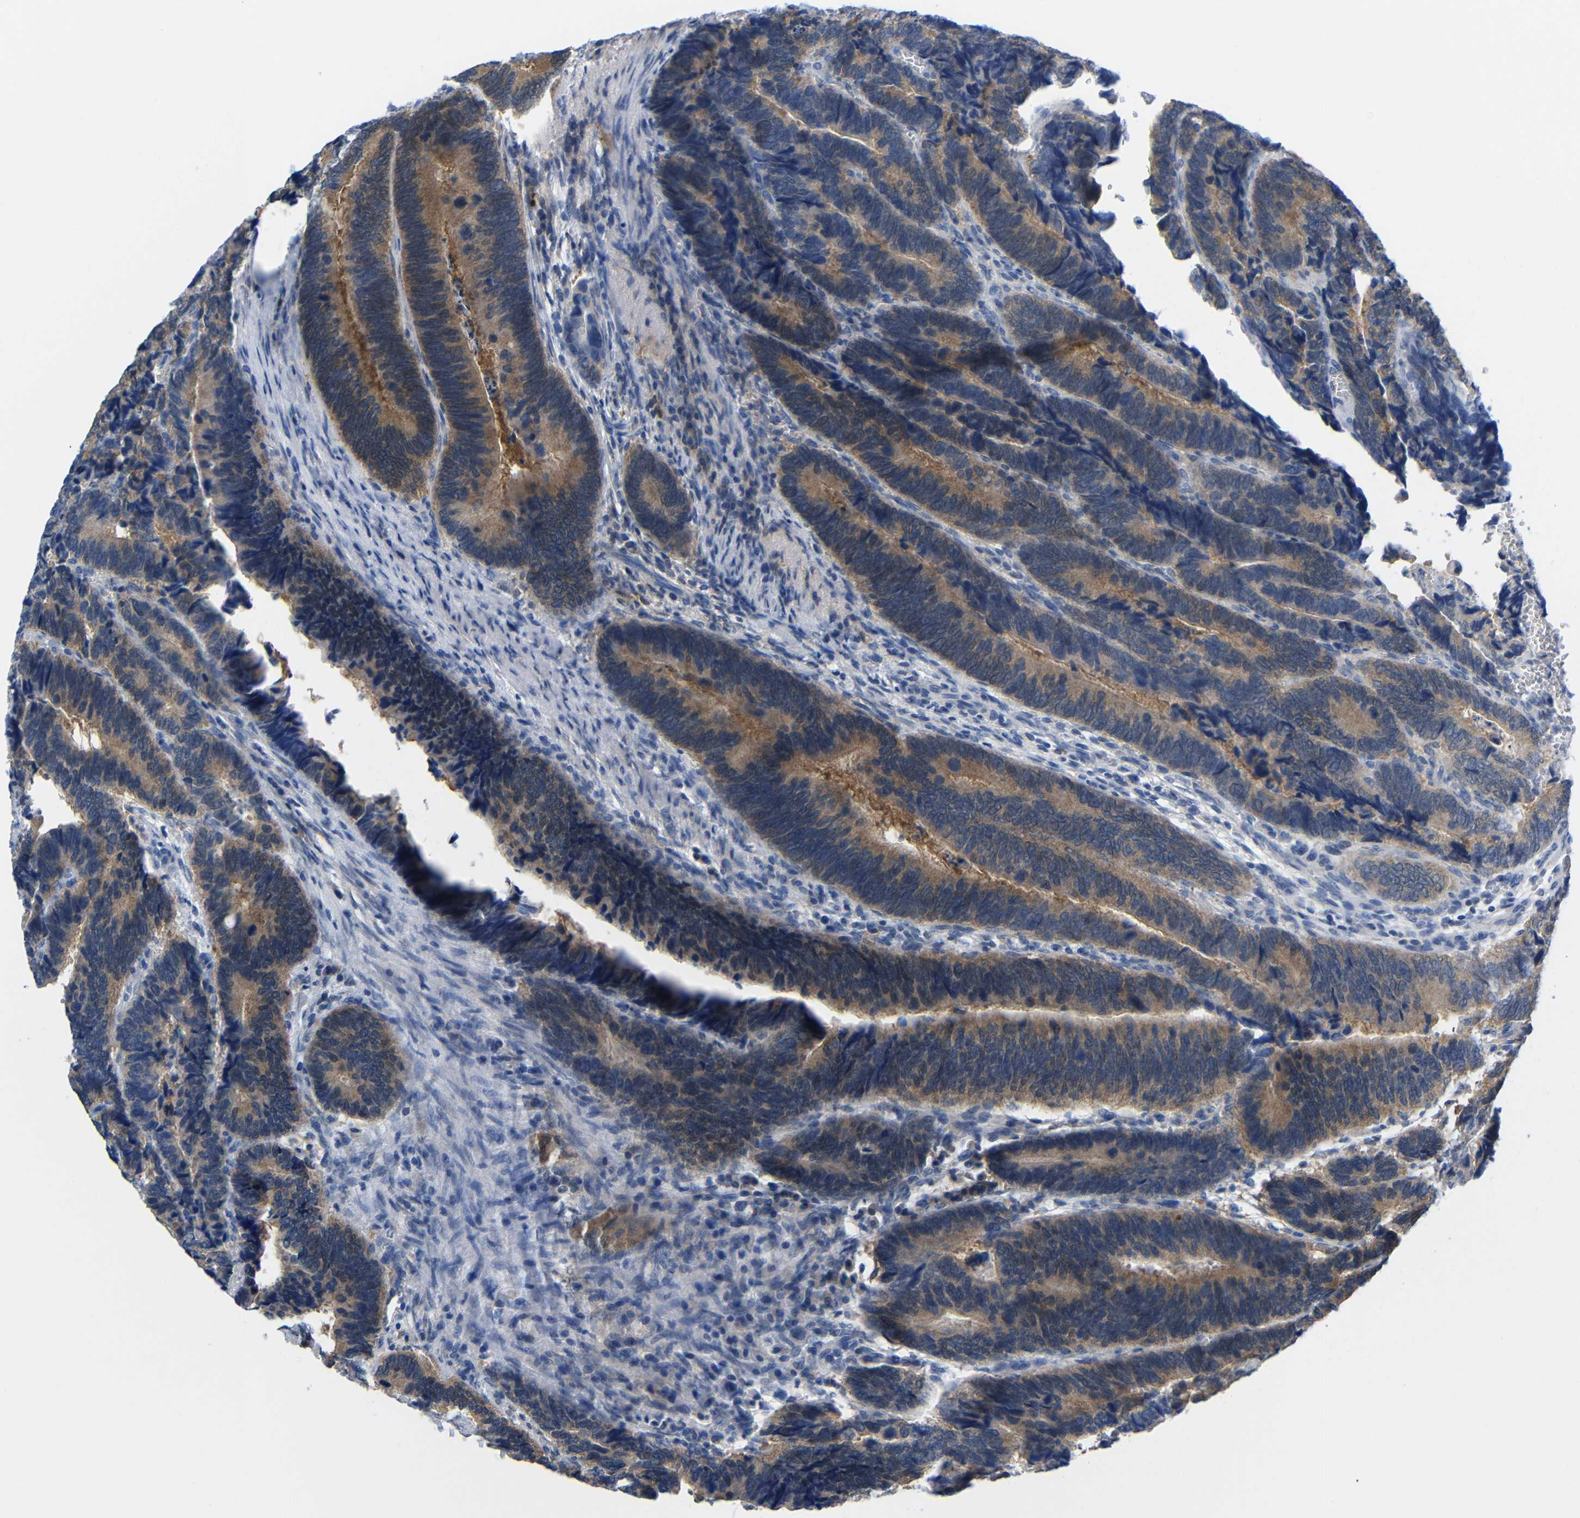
{"staining": {"intensity": "moderate", "quantity": ">75%", "location": "cytoplasmic/membranous"}, "tissue": "colorectal cancer", "cell_type": "Tumor cells", "image_type": "cancer", "snomed": [{"axis": "morphology", "description": "Adenocarcinoma, NOS"}, {"axis": "topography", "description": "Colon"}], "caption": "Colorectal cancer (adenocarcinoma) stained with a protein marker shows moderate staining in tumor cells.", "gene": "PEBP1", "patient": {"sex": "male", "age": 72}}